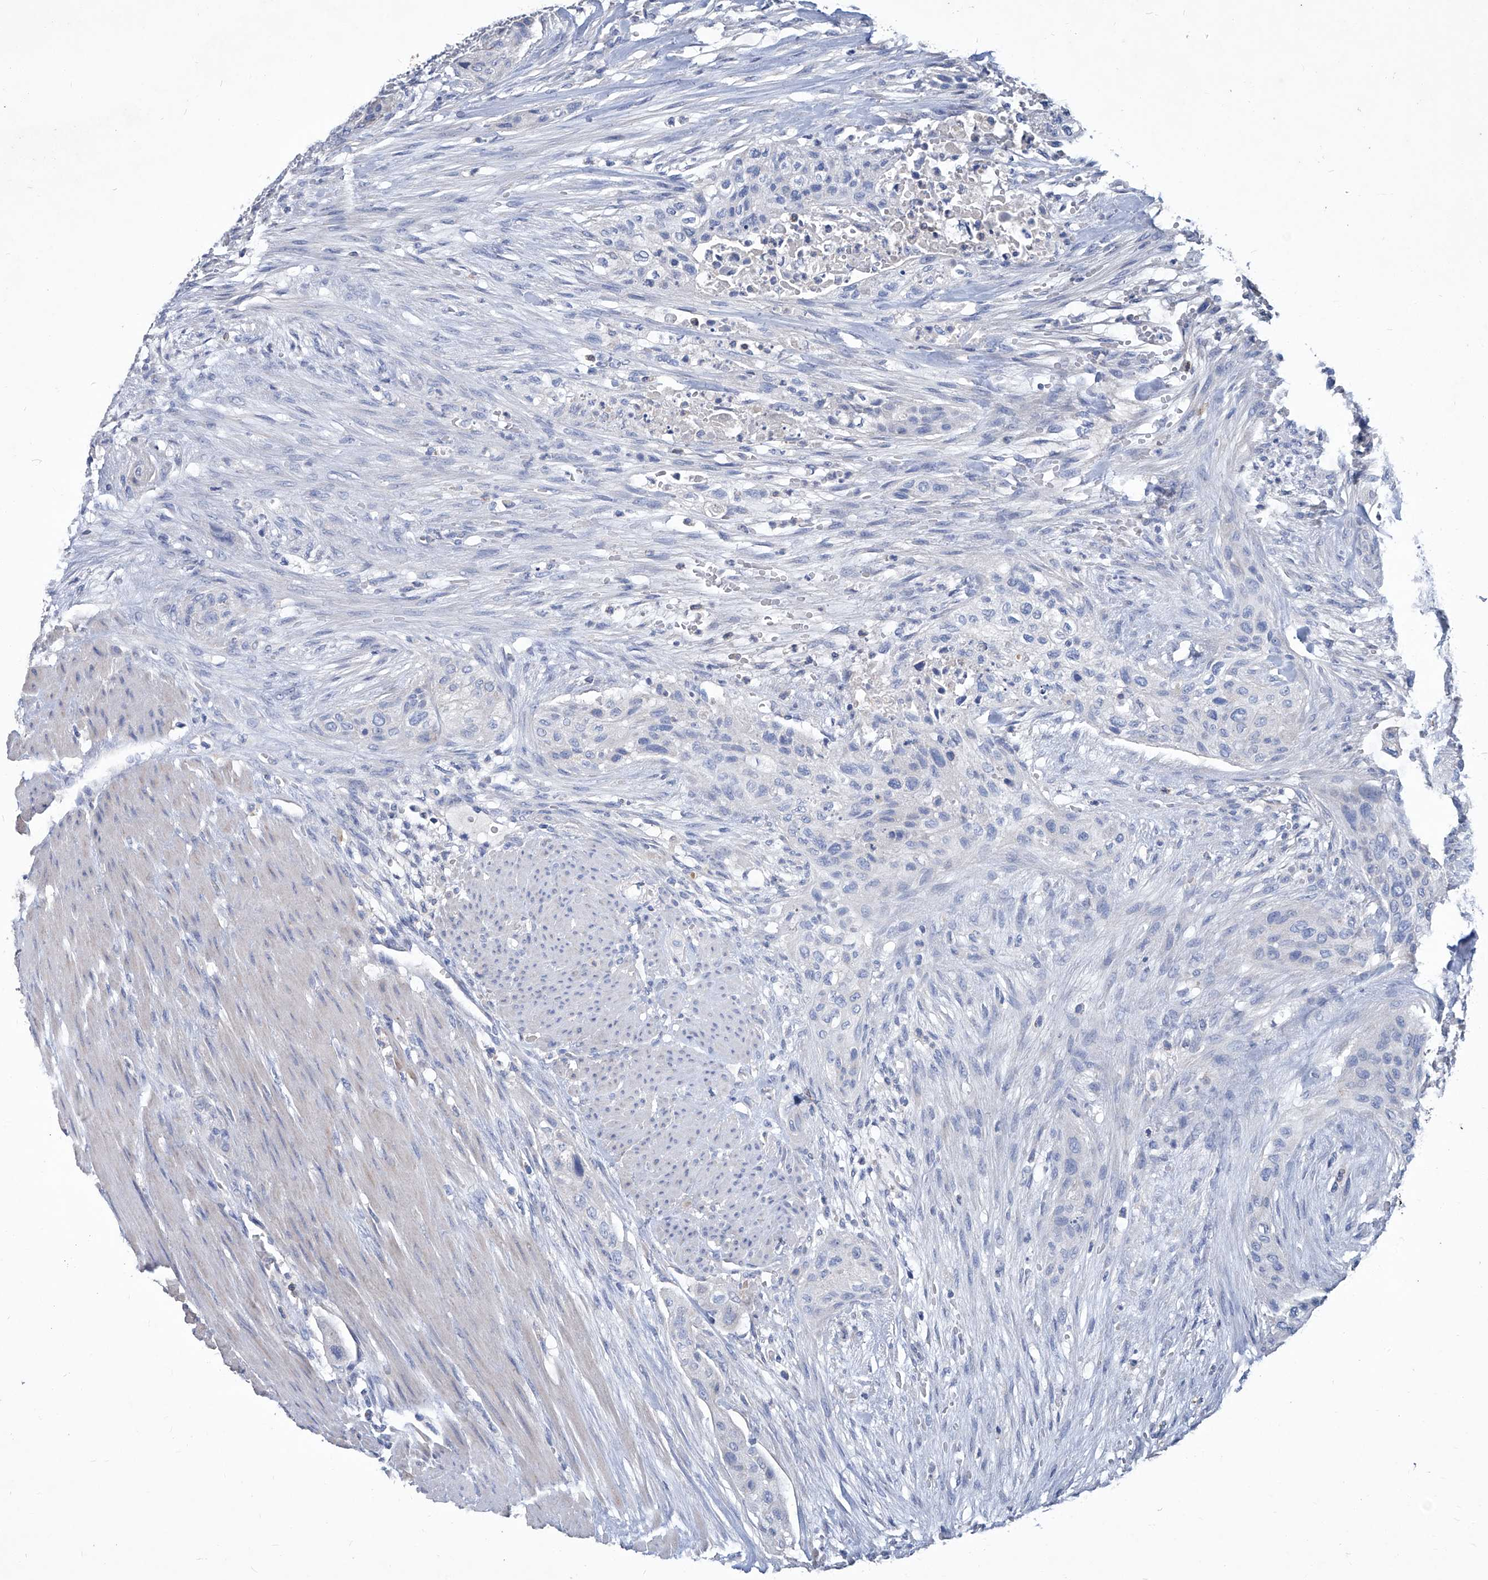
{"staining": {"intensity": "negative", "quantity": "none", "location": "none"}, "tissue": "urothelial cancer", "cell_type": "Tumor cells", "image_type": "cancer", "snomed": [{"axis": "morphology", "description": "Urothelial carcinoma, High grade"}, {"axis": "topography", "description": "Urinary bladder"}], "caption": "Tumor cells are negative for brown protein staining in high-grade urothelial carcinoma.", "gene": "MTARC1", "patient": {"sex": "male", "age": 35}}